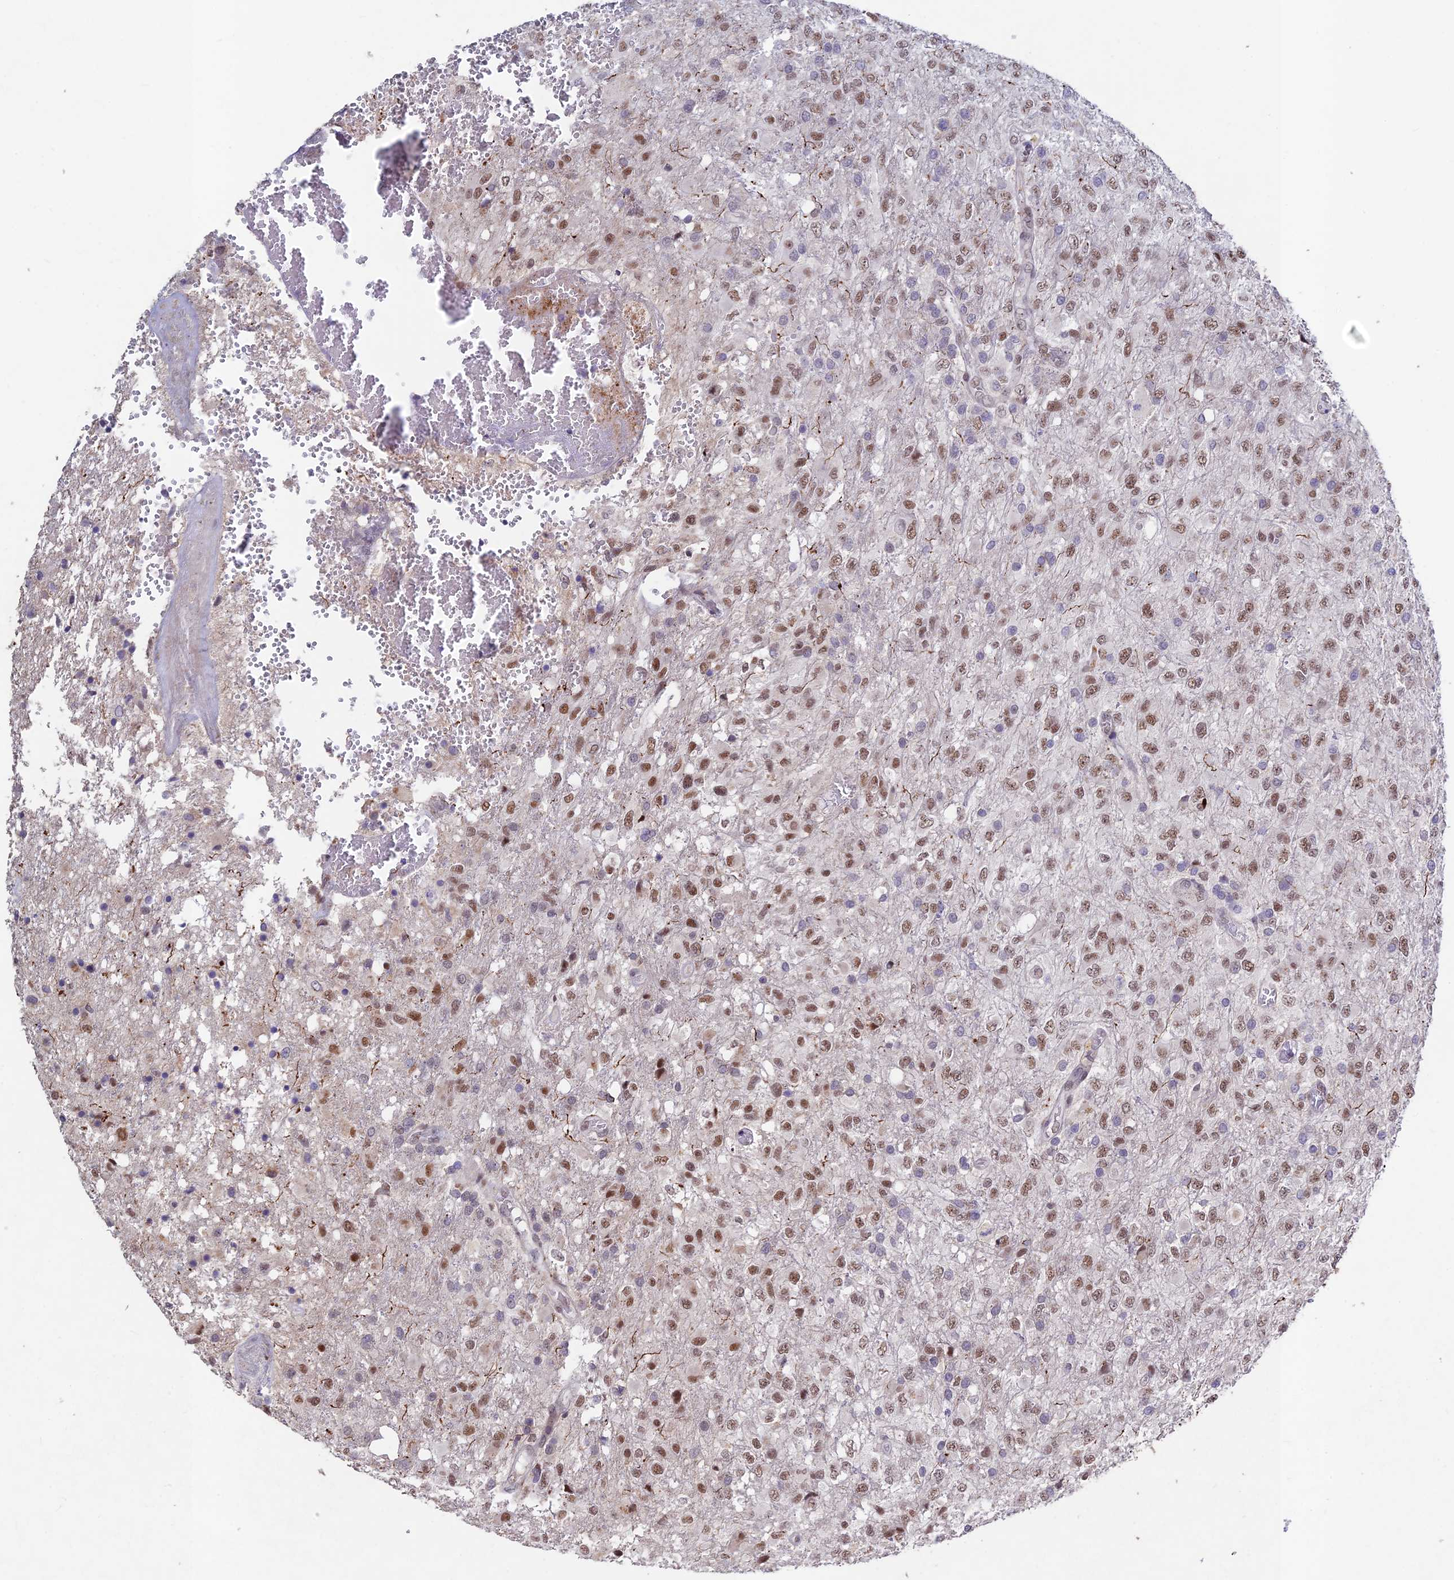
{"staining": {"intensity": "moderate", "quantity": "25%-75%", "location": "nuclear"}, "tissue": "glioma", "cell_type": "Tumor cells", "image_type": "cancer", "snomed": [{"axis": "morphology", "description": "Glioma, malignant, High grade"}, {"axis": "topography", "description": "Brain"}], "caption": "IHC photomicrograph of neoplastic tissue: high-grade glioma (malignant) stained using IHC displays medium levels of moderate protein expression localized specifically in the nuclear of tumor cells, appearing as a nuclear brown color.", "gene": "RAVER1", "patient": {"sex": "female", "age": 74}}